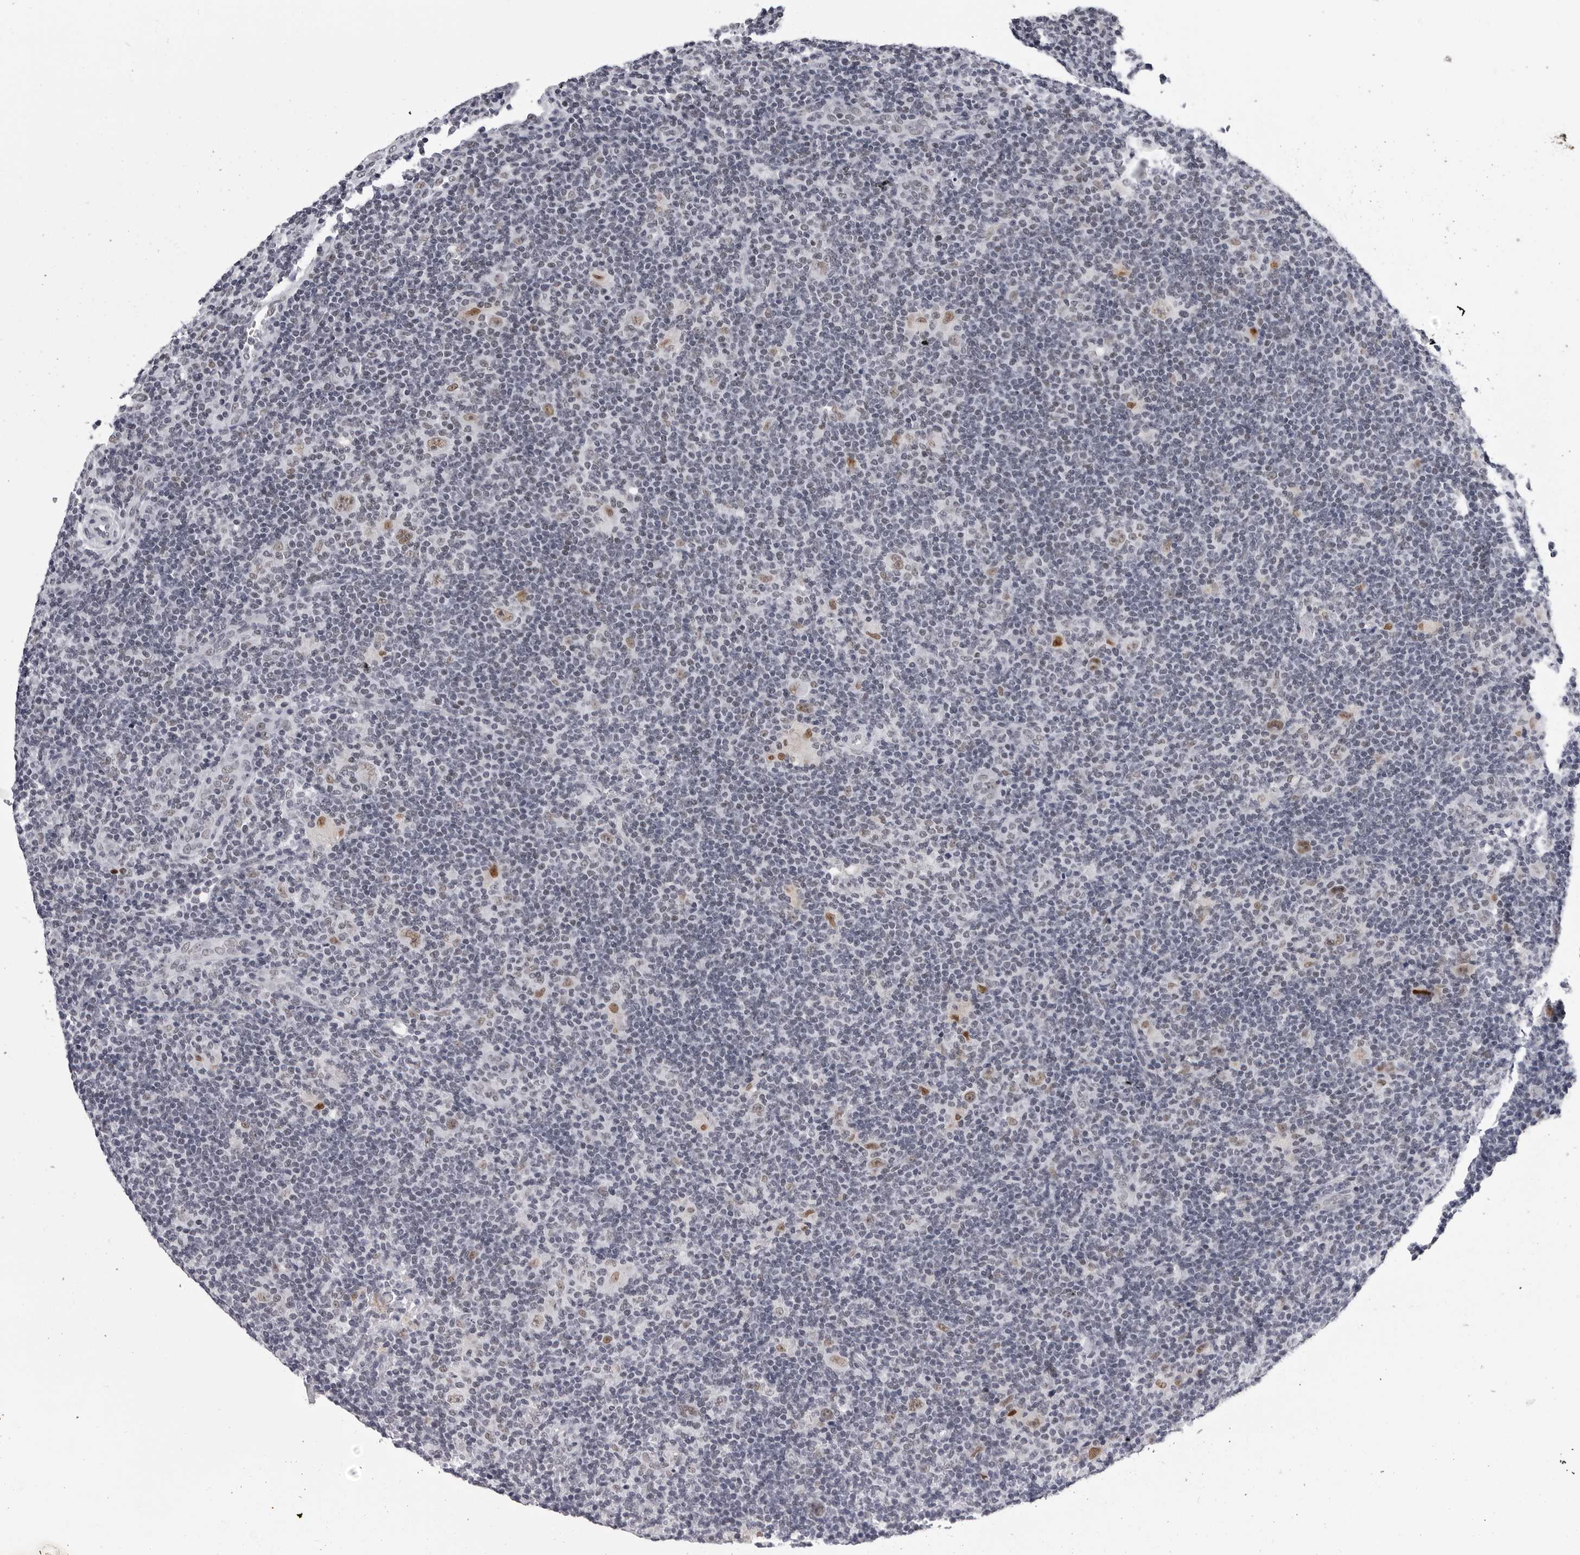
{"staining": {"intensity": "moderate", "quantity": ">75%", "location": "nuclear"}, "tissue": "lymphoma", "cell_type": "Tumor cells", "image_type": "cancer", "snomed": [{"axis": "morphology", "description": "Hodgkin's disease, NOS"}, {"axis": "topography", "description": "Lymph node"}], "caption": "Immunohistochemistry histopathology image of neoplastic tissue: Hodgkin's disease stained using immunohistochemistry (IHC) shows medium levels of moderate protein expression localized specifically in the nuclear of tumor cells, appearing as a nuclear brown color.", "gene": "SF3B4", "patient": {"sex": "female", "age": 57}}